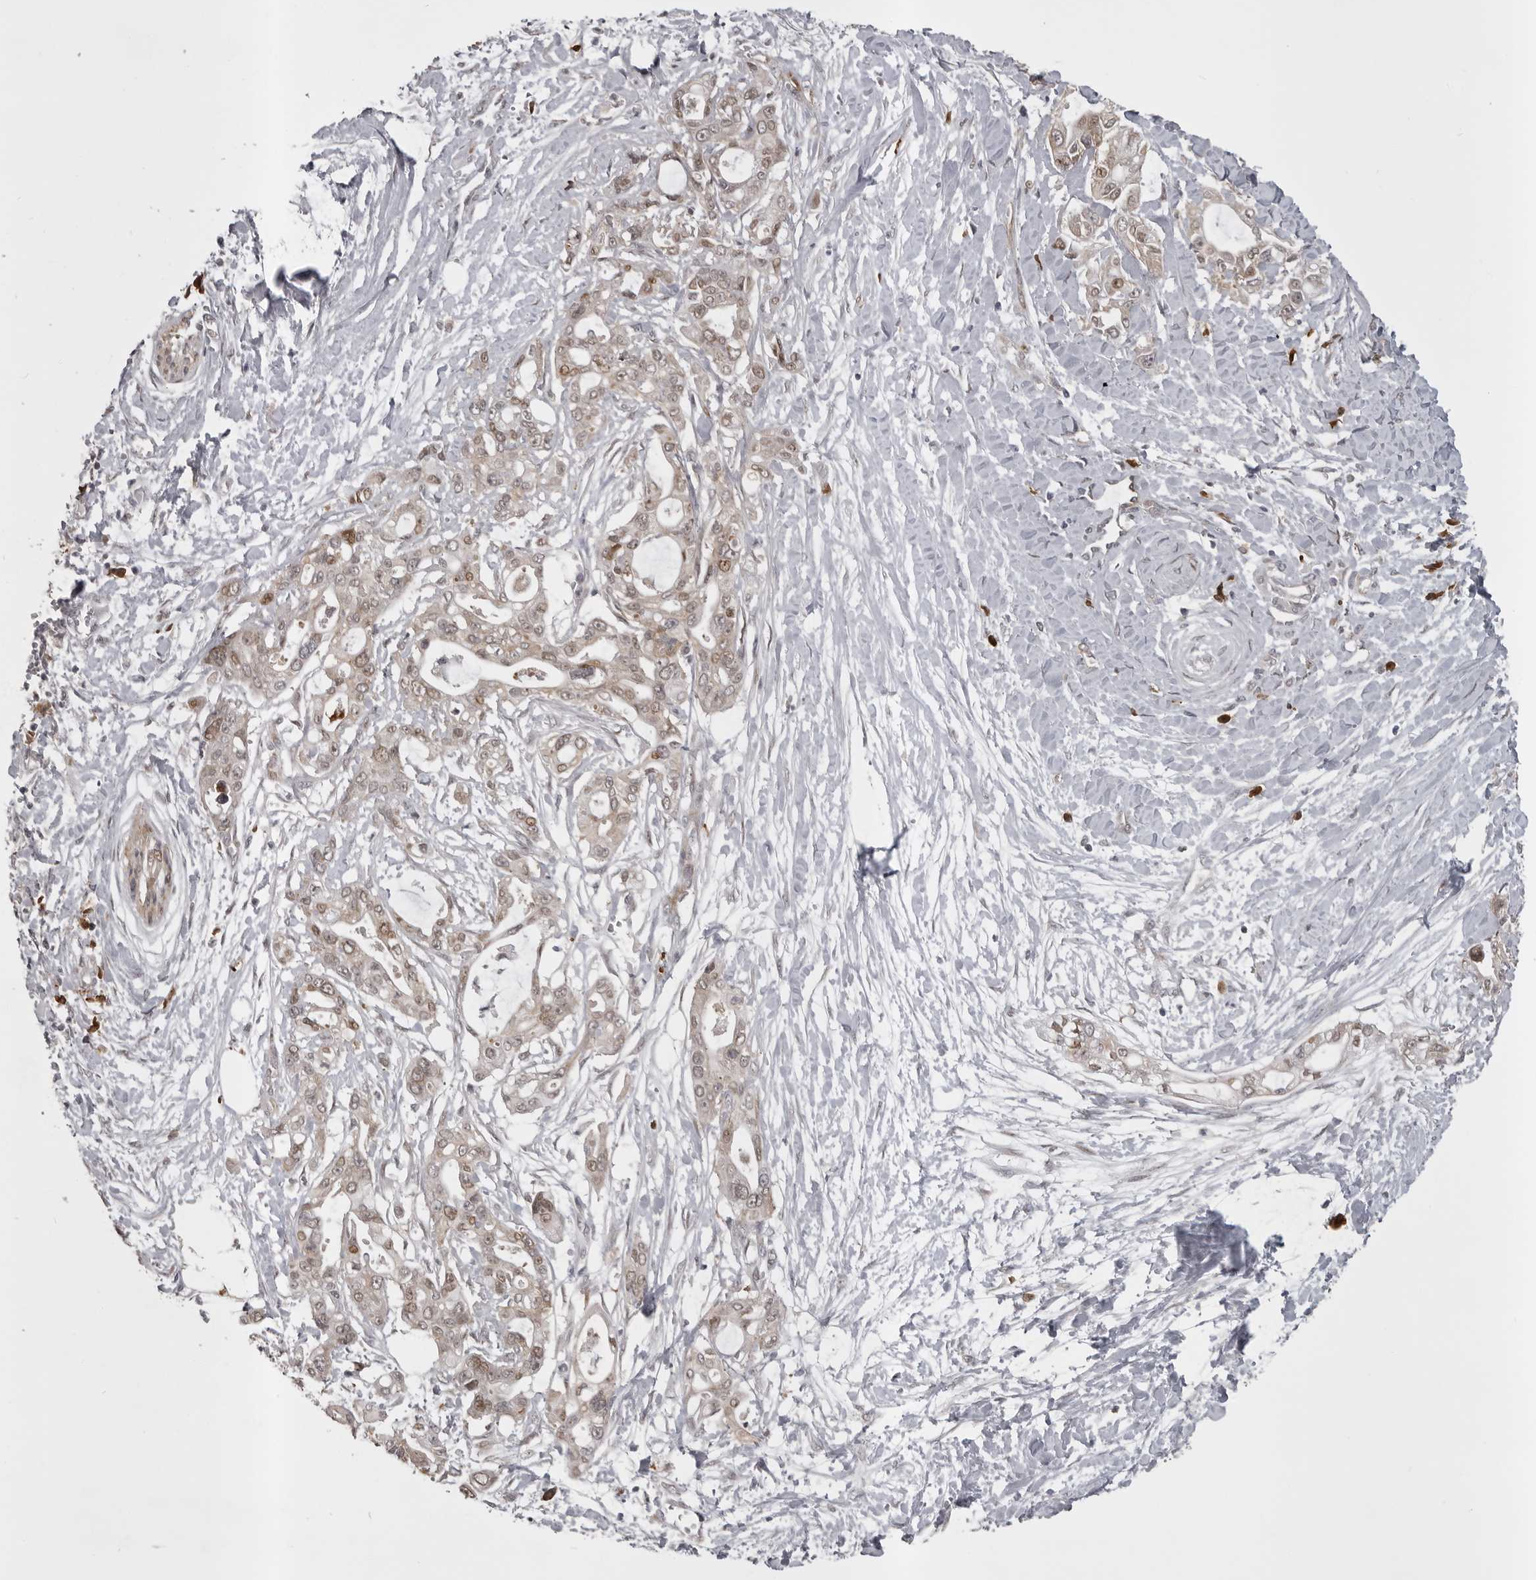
{"staining": {"intensity": "weak", "quantity": ">75%", "location": "cytoplasmic/membranous,nuclear"}, "tissue": "pancreatic cancer", "cell_type": "Tumor cells", "image_type": "cancer", "snomed": [{"axis": "morphology", "description": "Adenocarcinoma, NOS"}, {"axis": "topography", "description": "Pancreas"}], "caption": "Pancreatic cancer (adenocarcinoma) tissue exhibits weak cytoplasmic/membranous and nuclear expression in about >75% of tumor cells, visualized by immunohistochemistry.", "gene": "SNX16", "patient": {"sex": "male", "age": 68}}